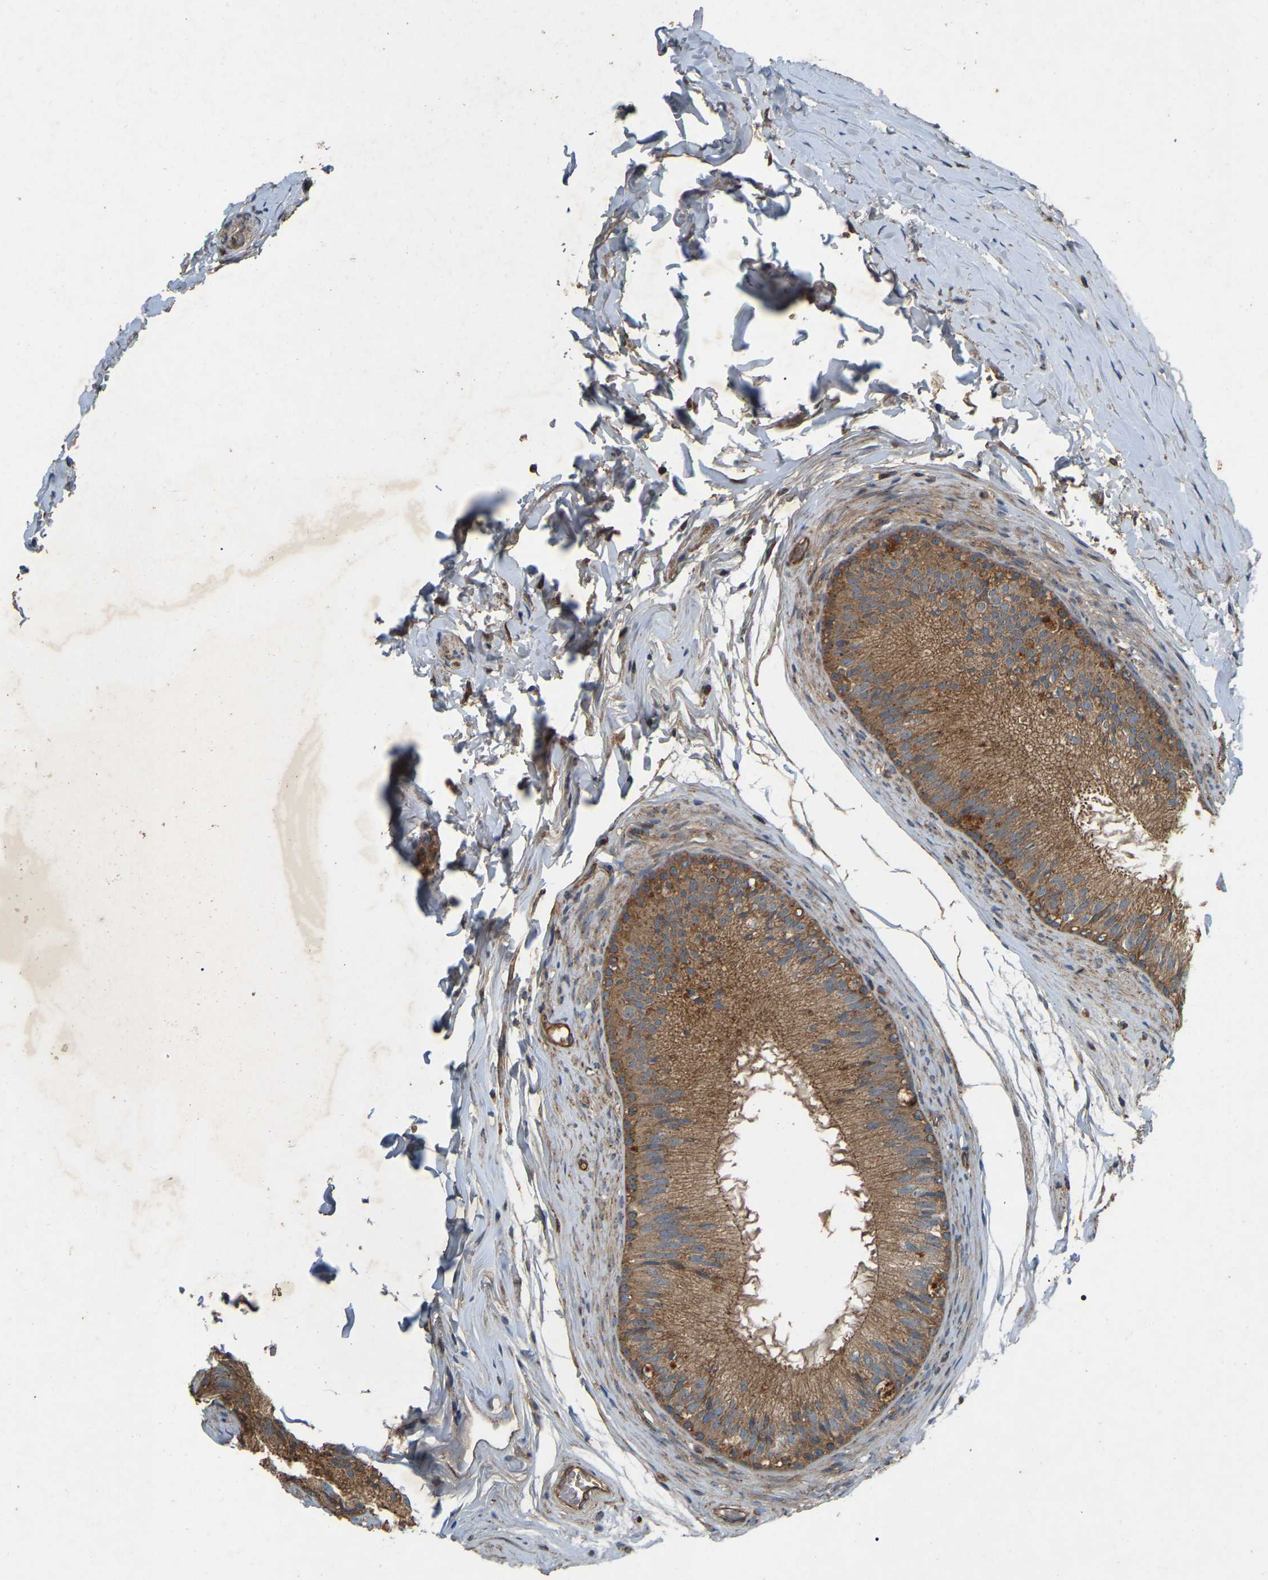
{"staining": {"intensity": "moderate", "quantity": ">75%", "location": "cytoplasmic/membranous"}, "tissue": "epididymis", "cell_type": "Glandular cells", "image_type": "normal", "snomed": [{"axis": "morphology", "description": "Normal tissue, NOS"}, {"axis": "topography", "description": "Testis"}, {"axis": "topography", "description": "Epididymis"}], "caption": "Epididymis stained with immunohistochemistry demonstrates moderate cytoplasmic/membranous expression in about >75% of glandular cells.", "gene": "SAMD9L", "patient": {"sex": "male", "age": 36}}